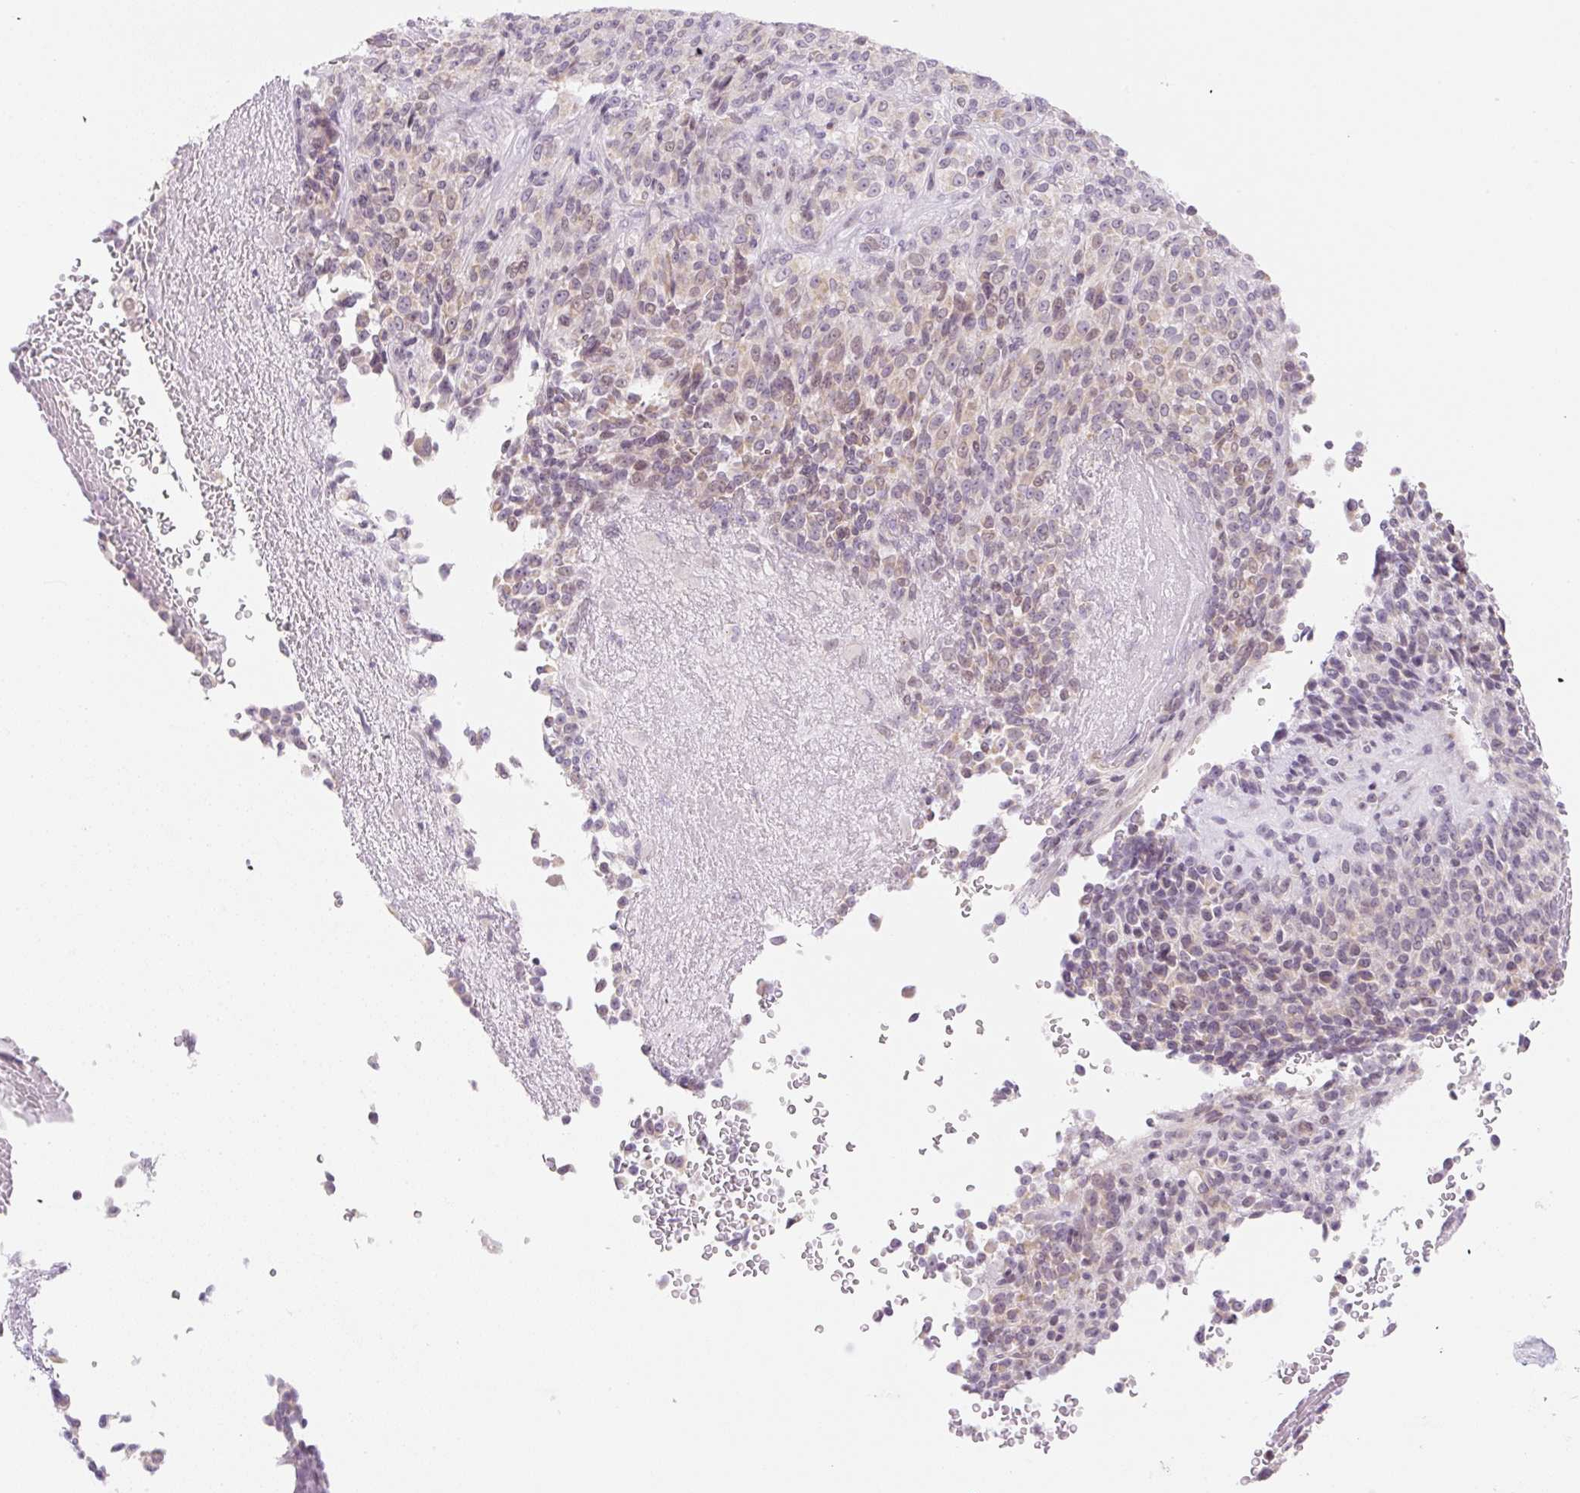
{"staining": {"intensity": "weak", "quantity": "25%-75%", "location": "cytoplasmic/membranous,nuclear"}, "tissue": "melanoma", "cell_type": "Tumor cells", "image_type": "cancer", "snomed": [{"axis": "morphology", "description": "Malignant melanoma, Metastatic site"}, {"axis": "topography", "description": "Brain"}], "caption": "Immunohistochemistry (IHC) (DAB) staining of malignant melanoma (metastatic site) displays weak cytoplasmic/membranous and nuclear protein expression in about 25%-75% of tumor cells. (Brightfield microscopy of DAB IHC at high magnification).", "gene": "CASKIN1", "patient": {"sex": "female", "age": 56}}